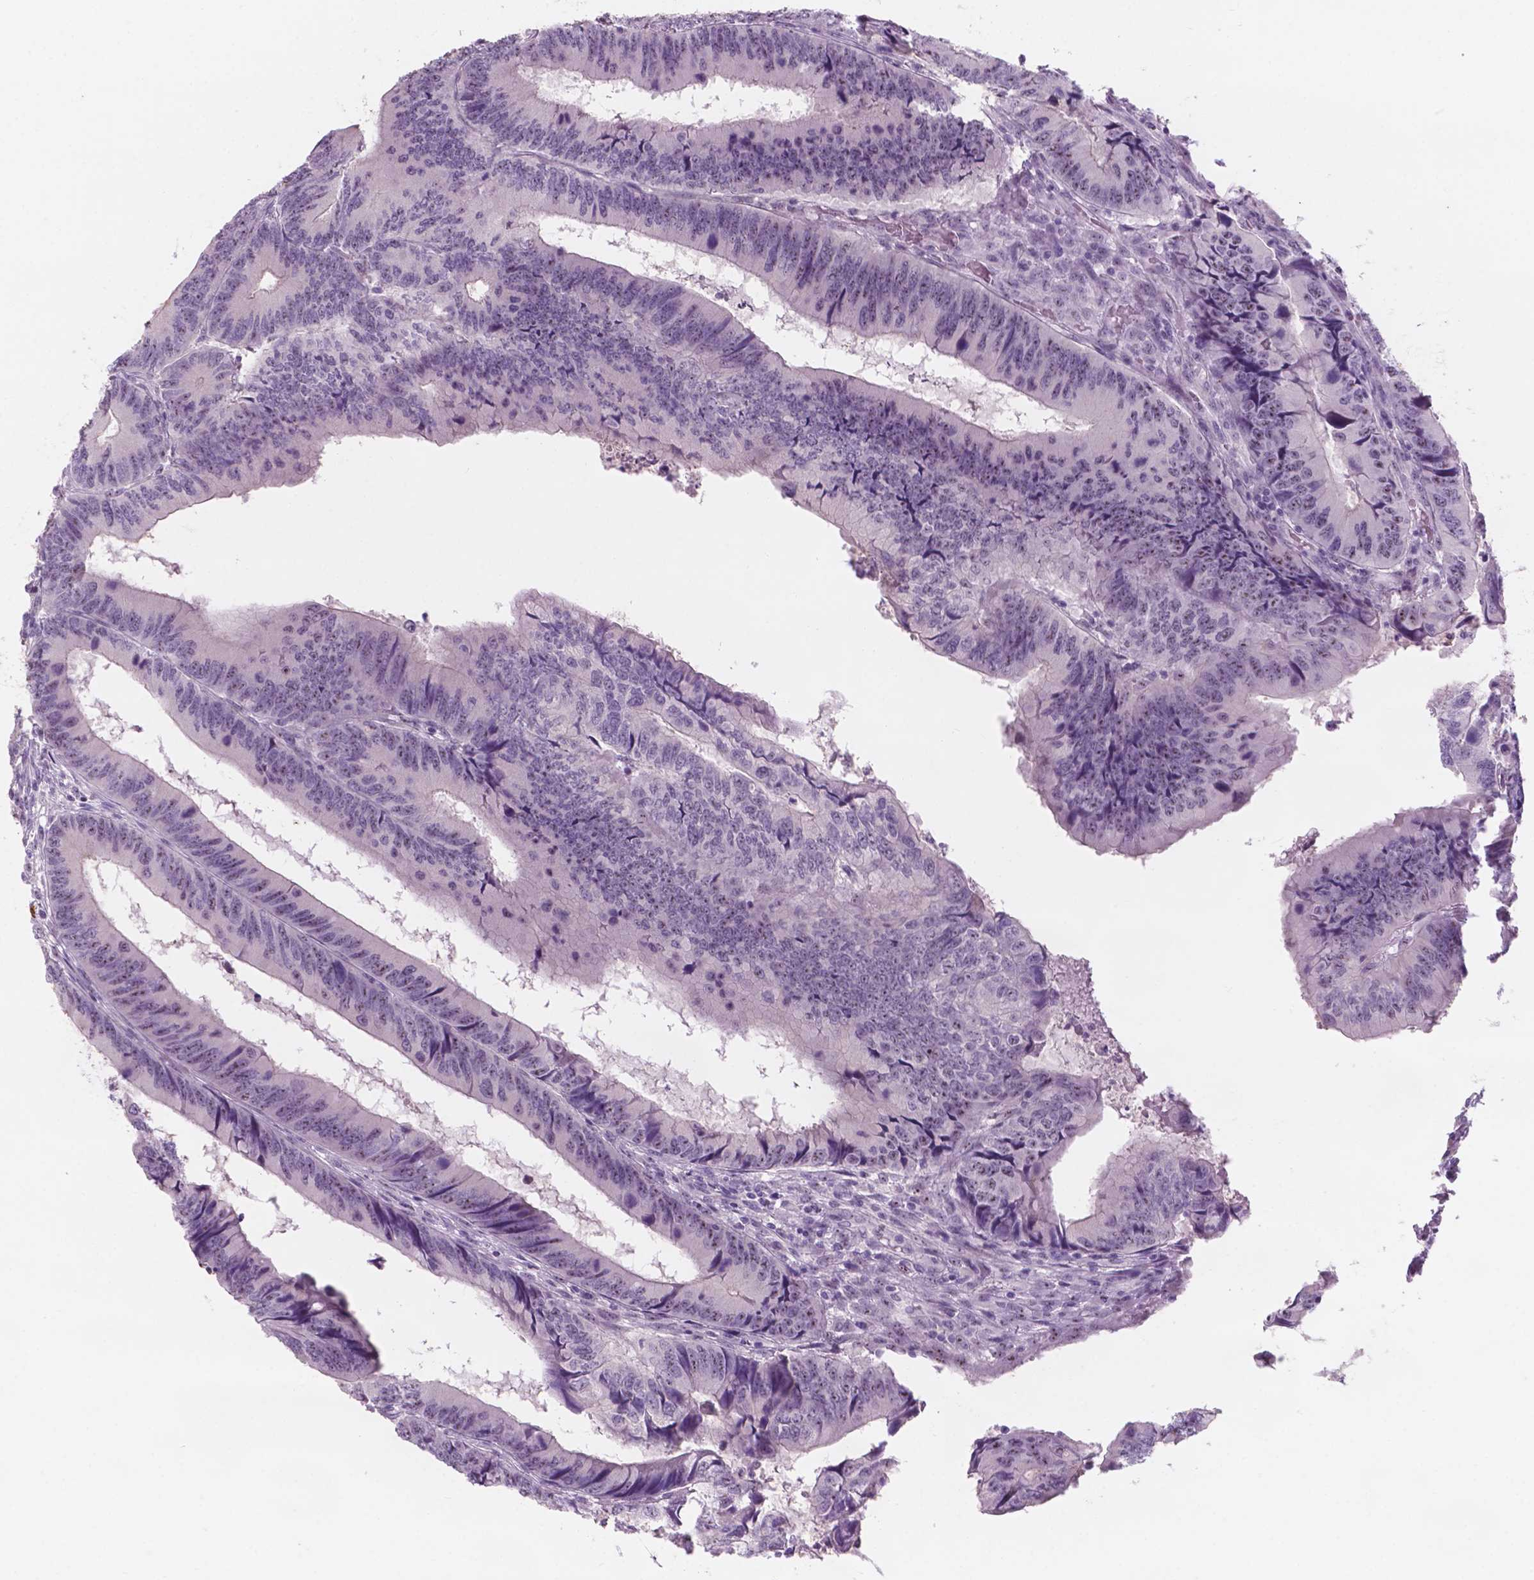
{"staining": {"intensity": "weak", "quantity": "<25%", "location": "nuclear"}, "tissue": "colorectal cancer", "cell_type": "Tumor cells", "image_type": "cancer", "snomed": [{"axis": "morphology", "description": "Adenocarcinoma, NOS"}, {"axis": "topography", "description": "Colon"}], "caption": "DAB immunohistochemical staining of colorectal cancer (adenocarcinoma) reveals no significant expression in tumor cells.", "gene": "ZNF853", "patient": {"sex": "male", "age": 53}}